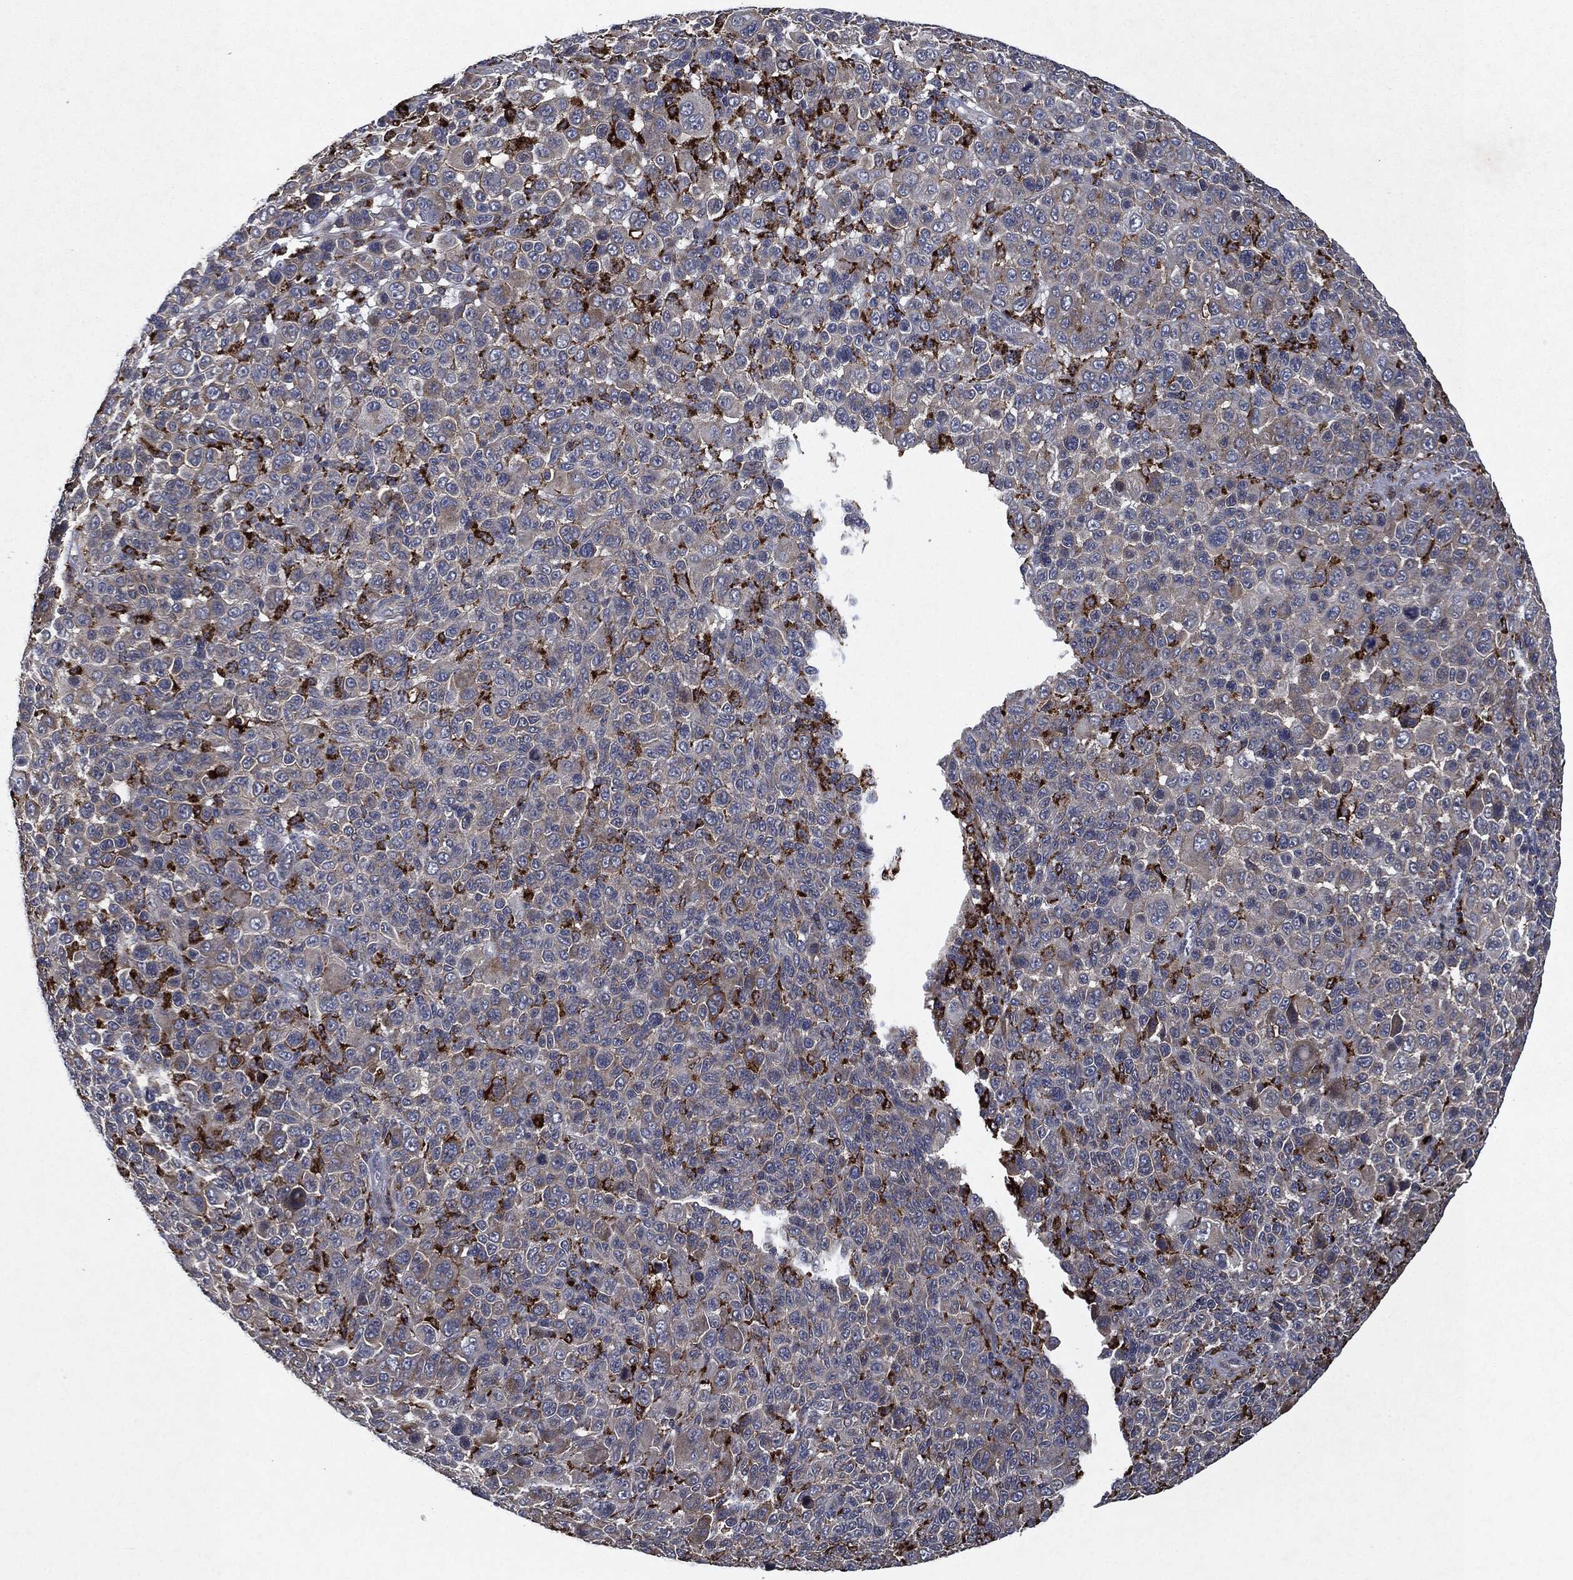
{"staining": {"intensity": "negative", "quantity": "none", "location": "none"}, "tissue": "melanoma", "cell_type": "Tumor cells", "image_type": "cancer", "snomed": [{"axis": "morphology", "description": "Malignant melanoma, NOS"}, {"axis": "topography", "description": "Skin"}], "caption": "Melanoma was stained to show a protein in brown. There is no significant positivity in tumor cells.", "gene": "SLC31A2", "patient": {"sex": "female", "age": 57}}